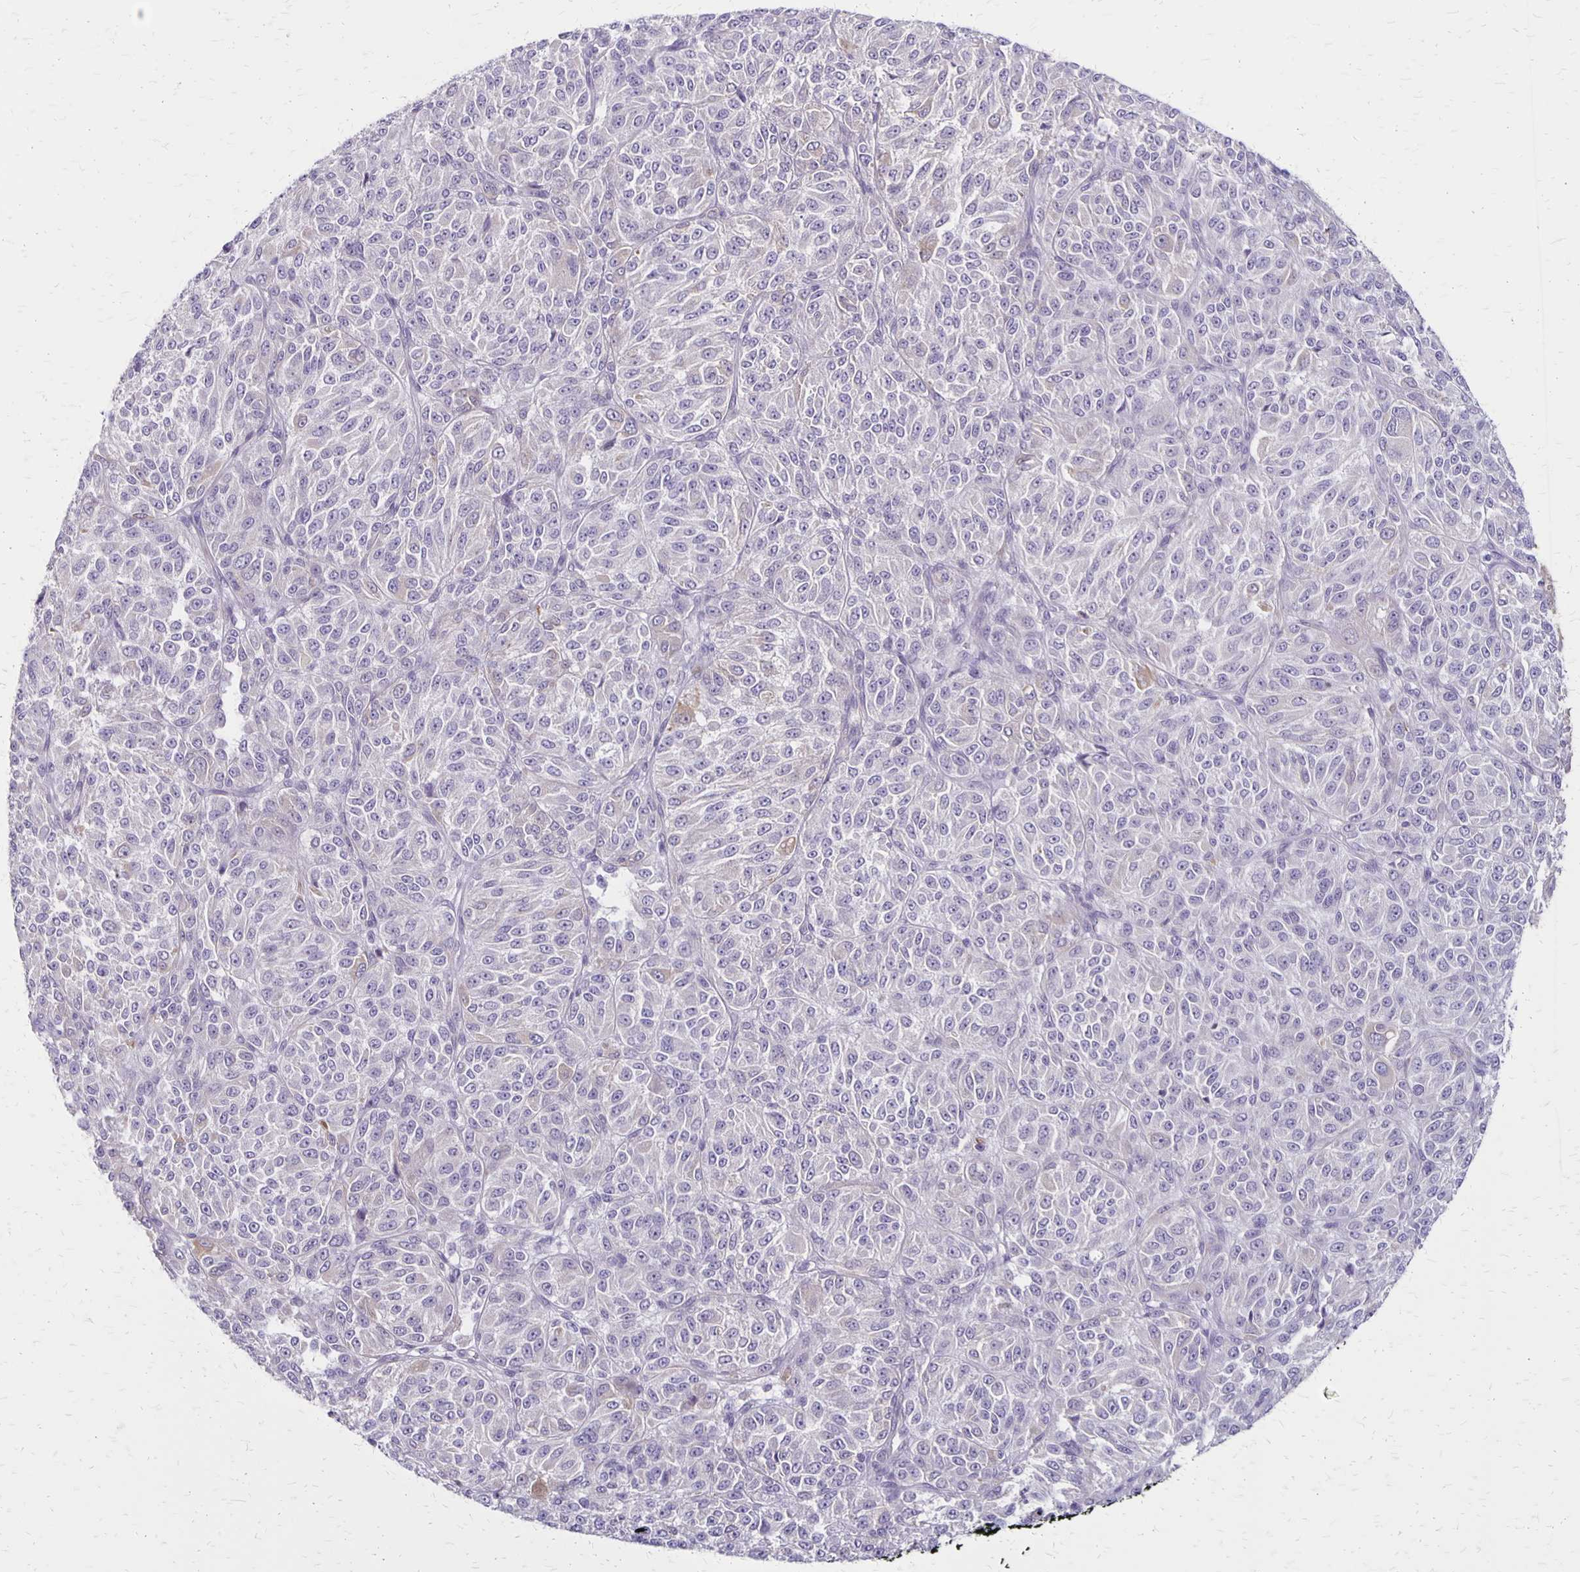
{"staining": {"intensity": "negative", "quantity": "none", "location": "none"}, "tissue": "melanoma", "cell_type": "Tumor cells", "image_type": "cancer", "snomed": [{"axis": "morphology", "description": "Malignant melanoma, Metastatic site"}, {"axis": "topography", "description": "Brain"}], "caption": "Protein analysis of melanoma shows no significant staining in tumor cells.", "gene": "HOMER1", "patient": {"sex": "female", "age": 56}}